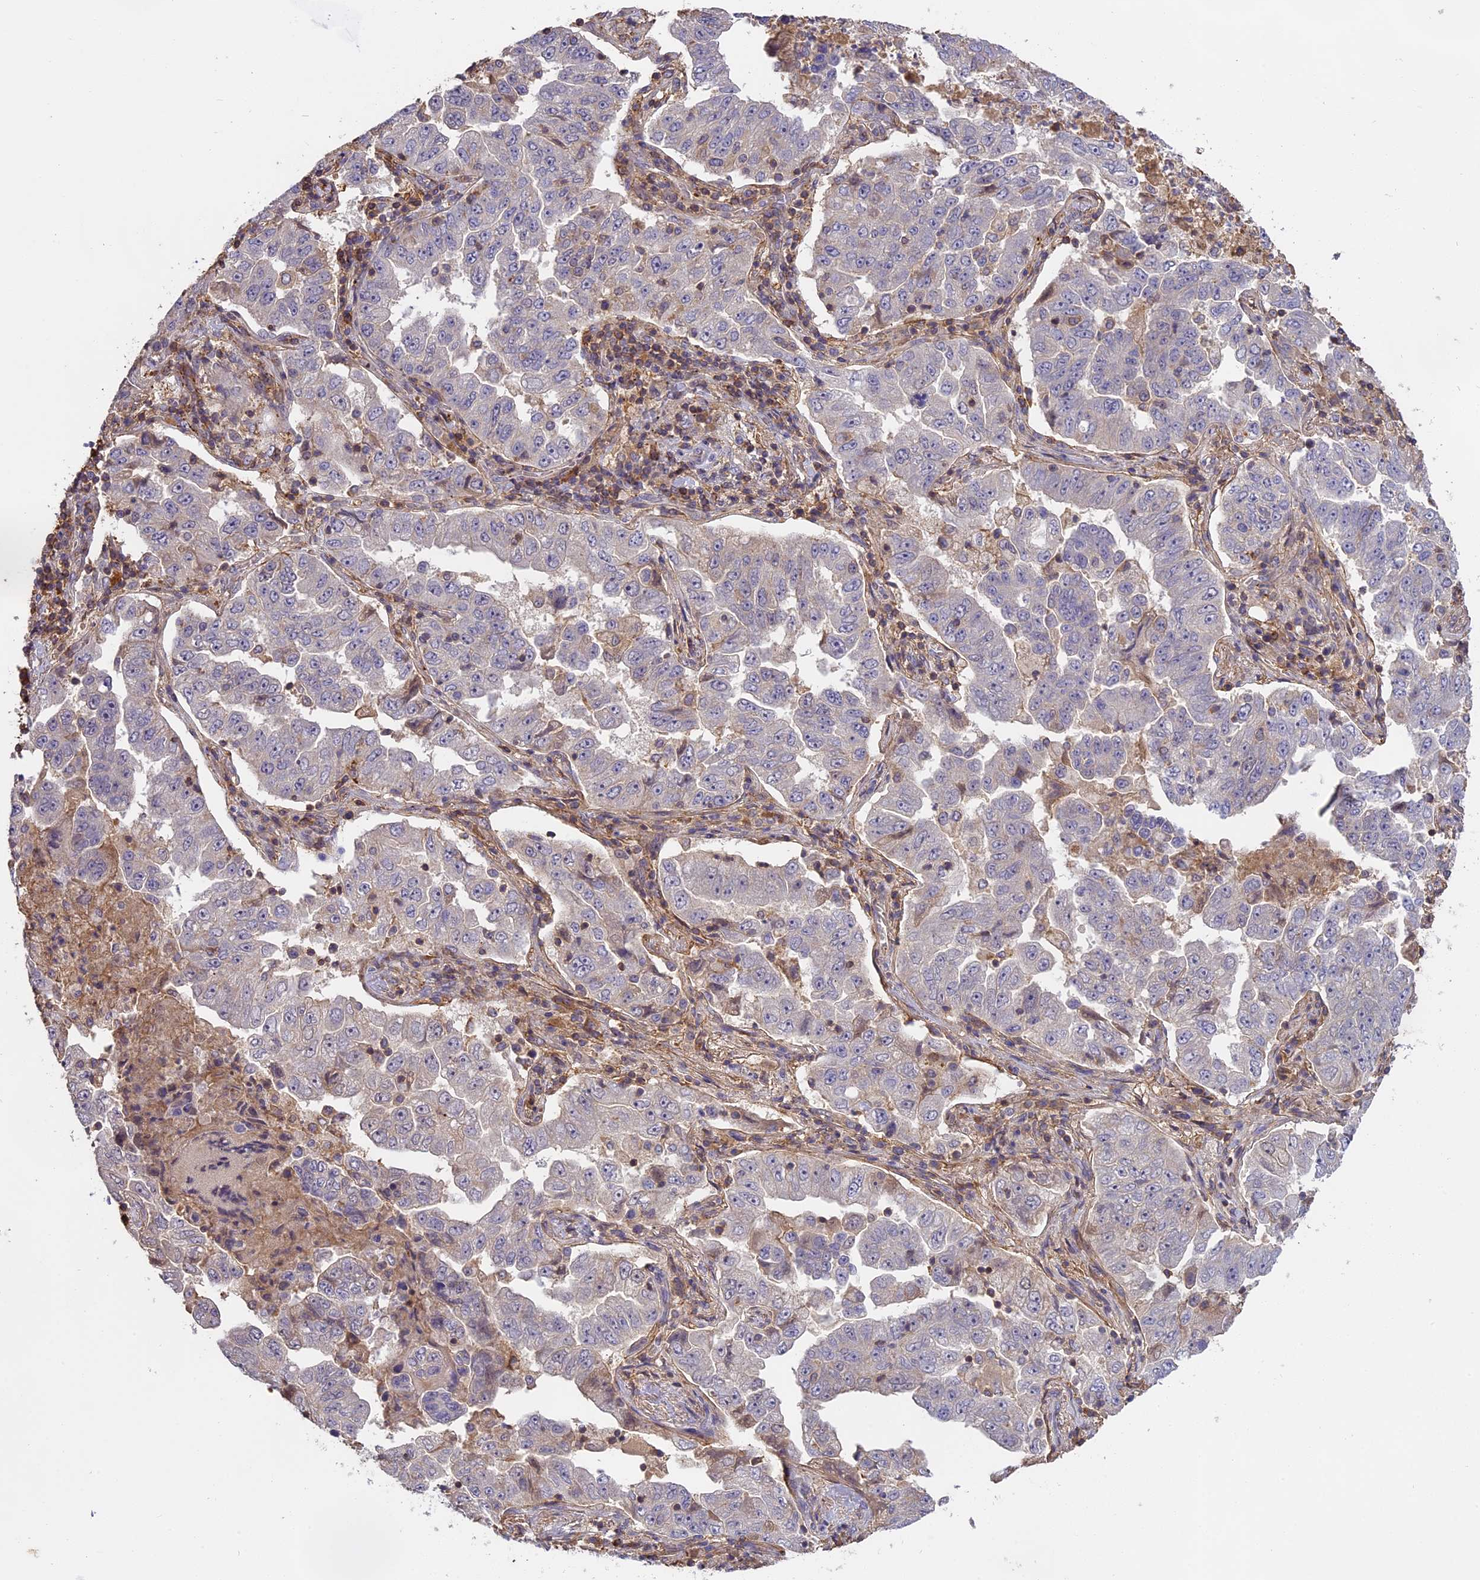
{"staining": {"intensity": "negative", "quantity": "none", "location": "none"}, "tissue": "lung cancer", "cell_type": "Tumor cells", "image_type": "cancer", "snomed": [{"axis": "morphology", "description": "Adenocarcinoma, NOS"}, {"axis": "topography", "description": "Lung"}], "caption": "Photomicrograph shows no significant protein positivity in tumor cells of lung cancer.", "gene": "CFAP119", "patient": {"sex": "female", "age": 51}}